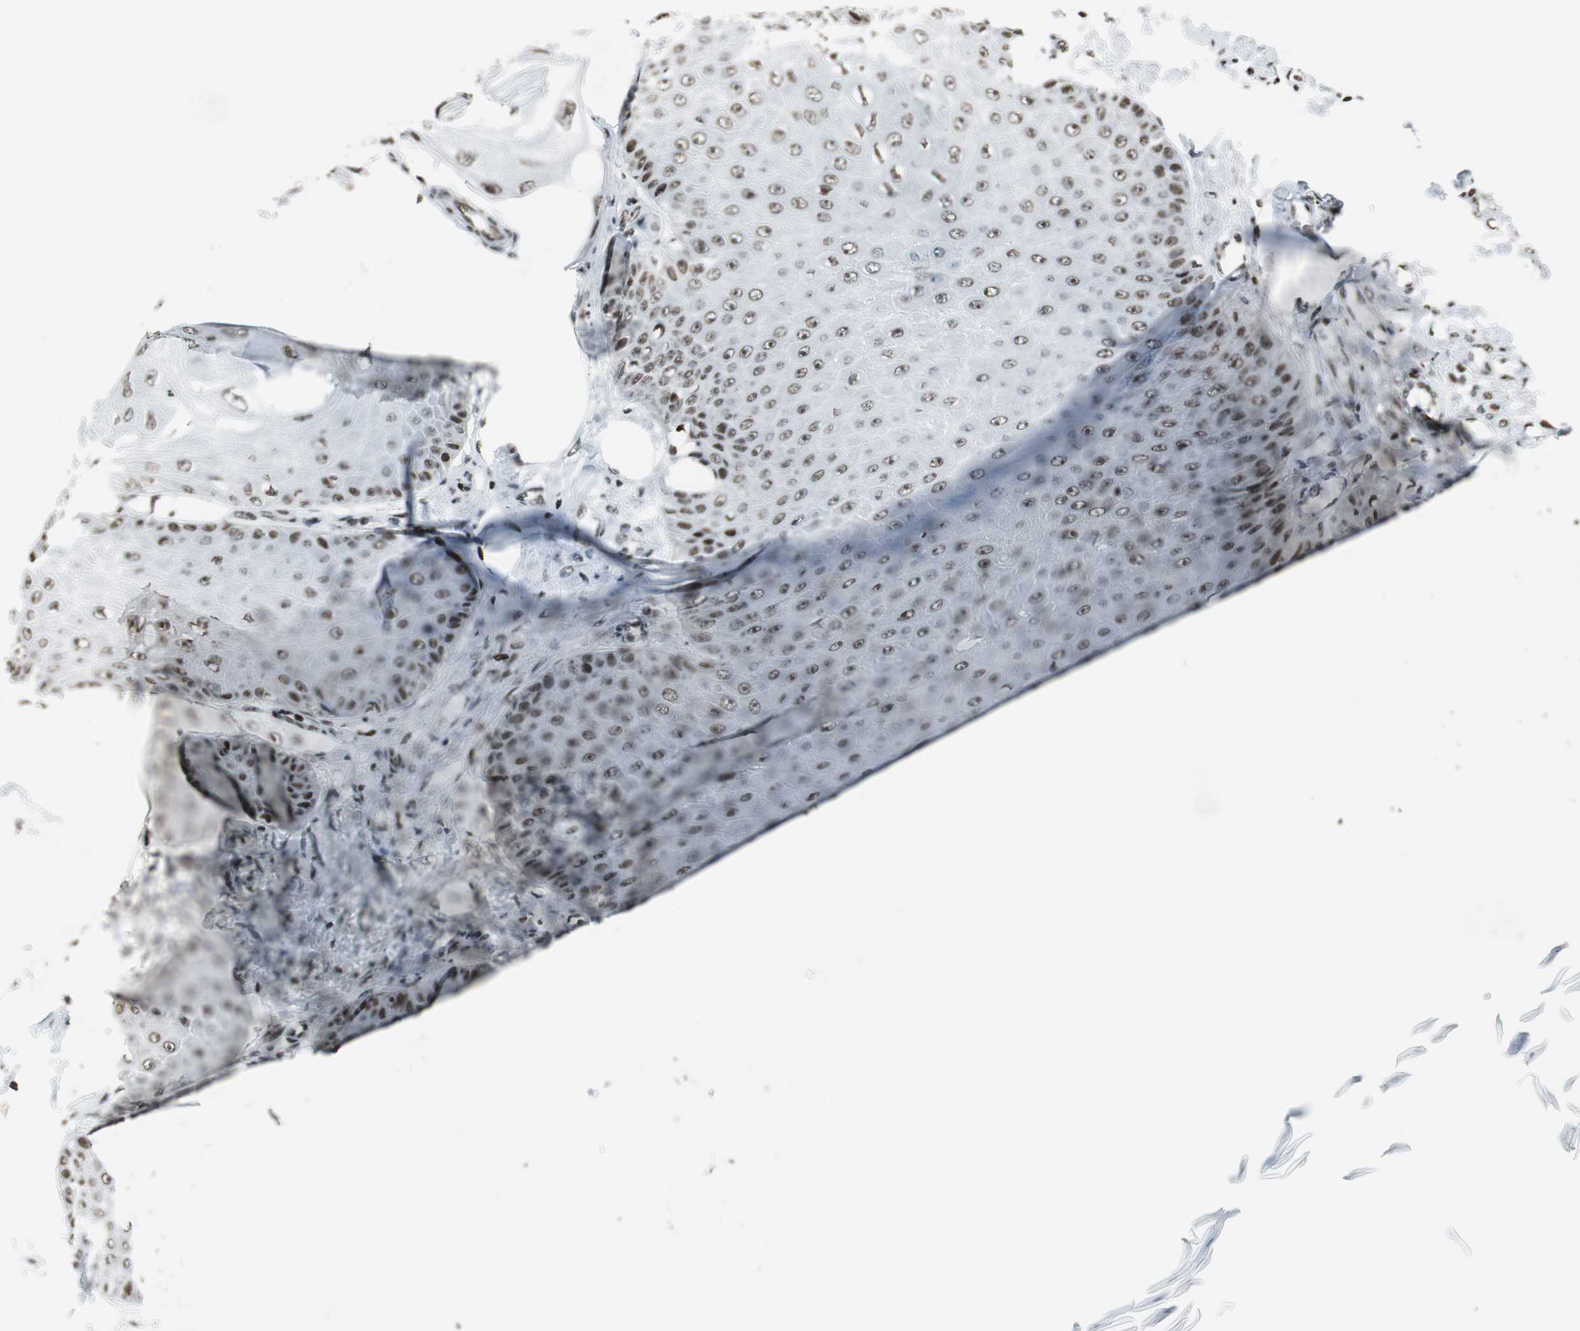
{"staining": {"intensity": "weak", "quantity": ">75%", "location": "nuclear"}, "tissue": "skin cancer", "cell_type": "Tumor cells", "image_type": "cancer", "snomed": [{"axis": "morphology", "description": "Squamous cell carcinoma, NOS"}, {"axis": "topography", "description": "Skin"}], "caption": "Immunohistochemical staining of human skin squamous cell carcinoma exhibits weak nuclear protein positivity in approximately >75% of tumor cells.", "gene": "RBBP4", "patient": {"sex": "female", "age": 40}}